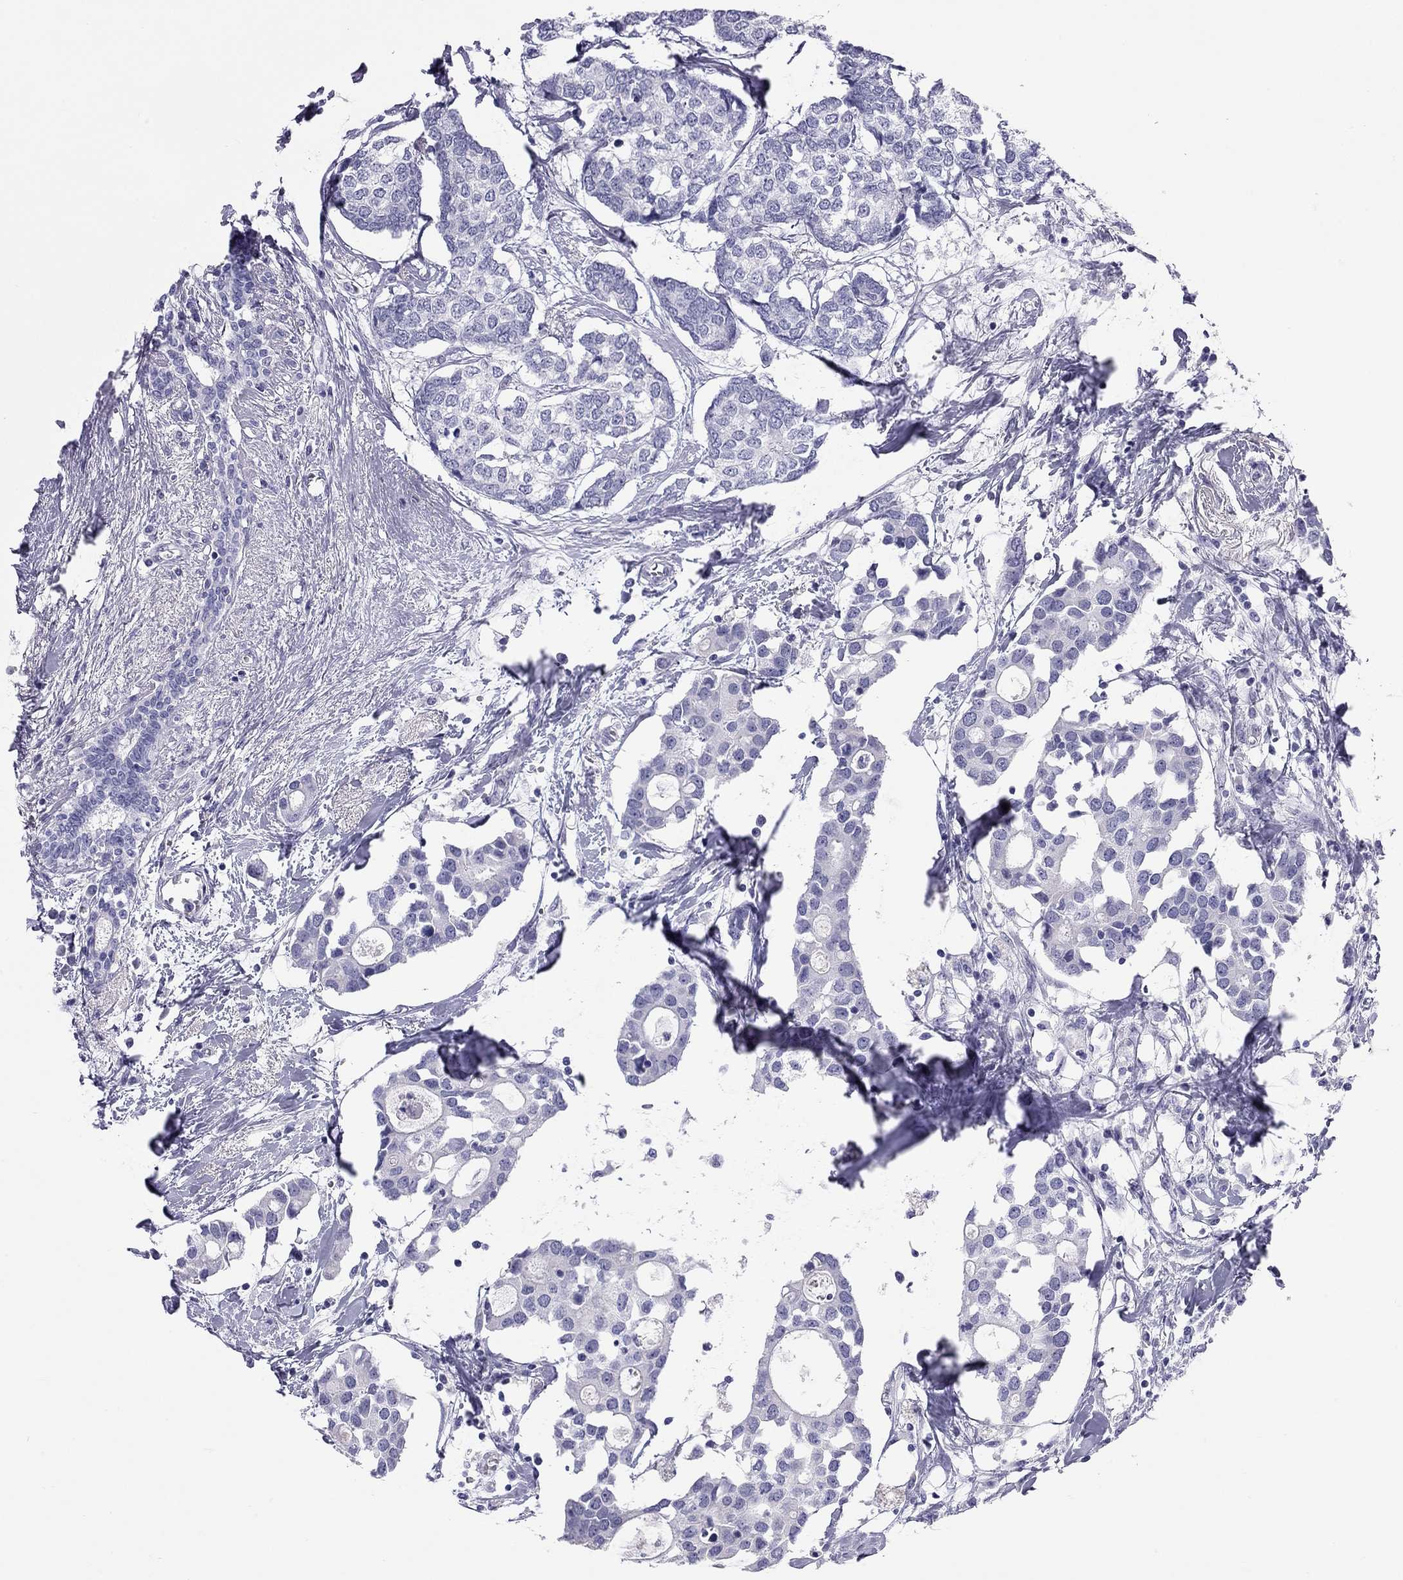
{"staining": {"intensity": "negative", "quantity": "none", "location": "none"}, "tissue": "breast cancer", "cell_type": "Tumor cells", "image_type": "cancer", "snomed": [{"axis": "morphology", "description": "Duct carcinoma"}, {"axis": "topography", "description": "Breast"}], "caption": "Immunohistochemistry image of neoplastic tissue: human invasive ductal carcinoma (breast) stained with DAB reveals no significant protein staining in tumor cells.", "gene": "FSCN3", "patient": {"sex": "female", "age": 83}}